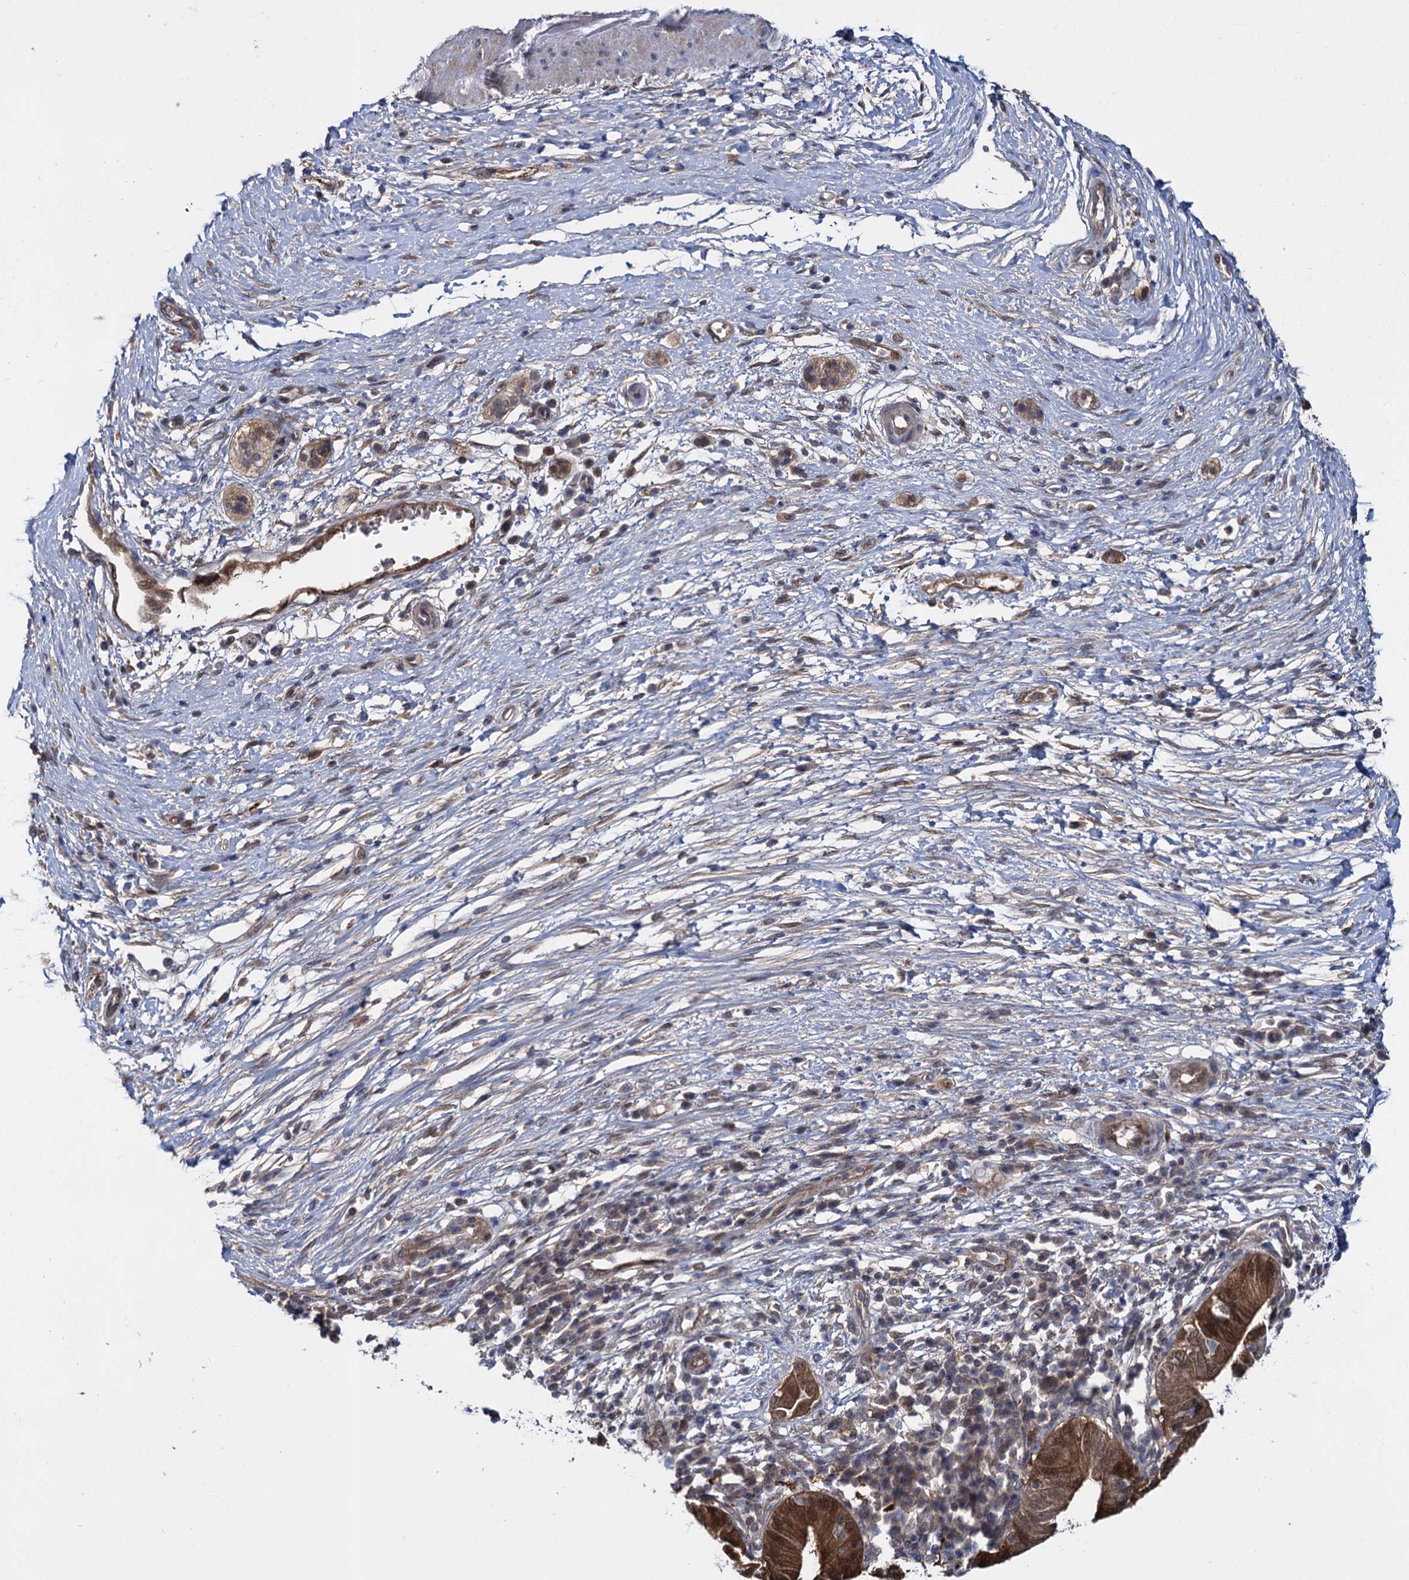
{"staining": {"intensity": "strong", "quantity": ">75%", "location": "cytoplasmic/membranous,nuclear"}, "tissue": "pancreatic cancer", "cell_type": "Tumor cells", "image_type": "cancer", "snomed": [{"axis": "morphology", "description": "Adenocarcinoma, NOS"}, {"axis": "topography", "description": "Pancreas"}], "caption": "Immunohistochemical staining of pancreatic cancer (adenocarcinoma) reveals strong cytoplasmic/membranous and nuclear protein positivity in approximately >75% of tumor cells. (Brightfield microscopy of DAB IHC at high magnification).", "gene": "GLO1", "patient": {"sex": "male", "age": 68}}